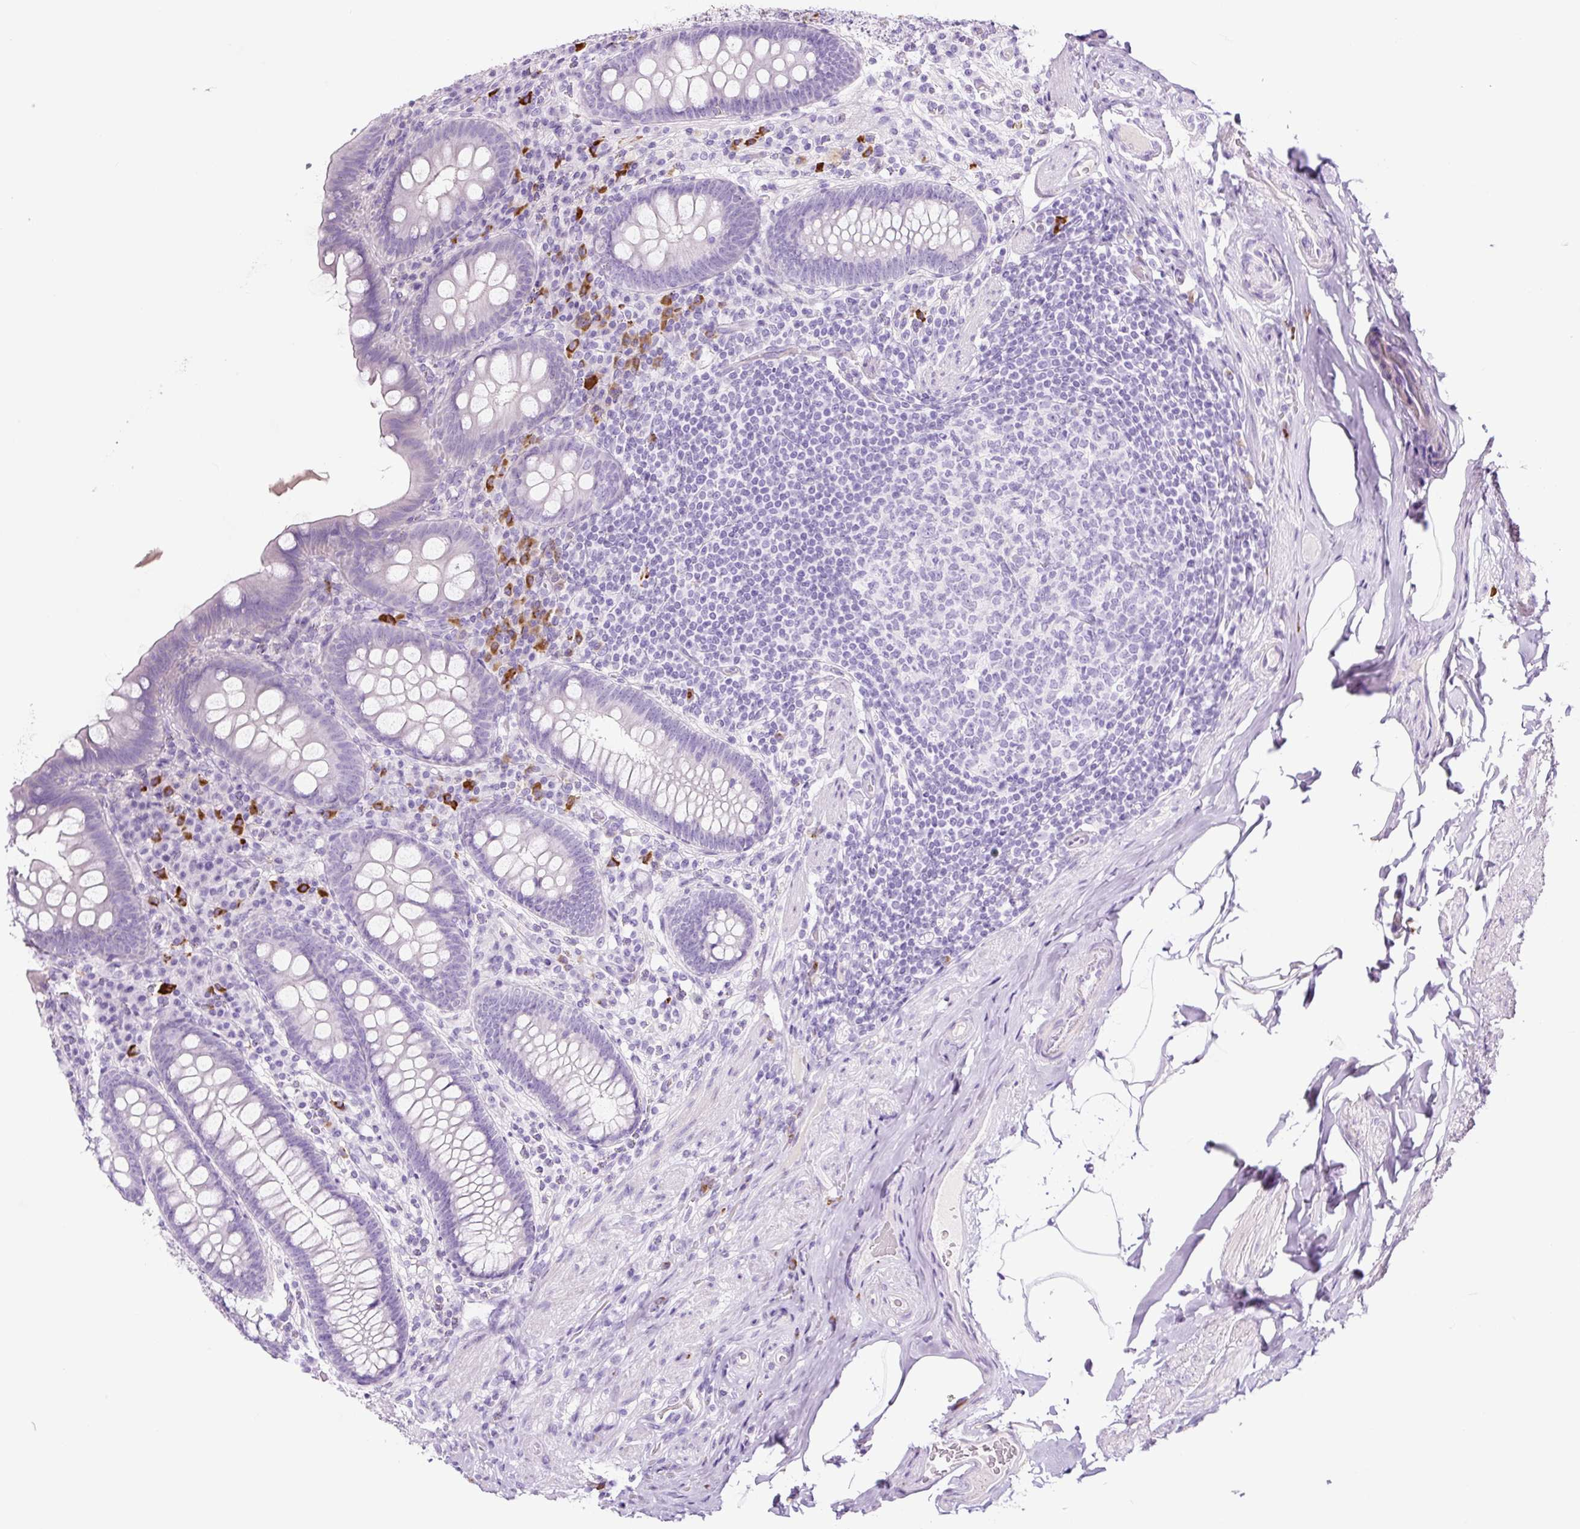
{"staining": {"intensity": "negative", "quantity": "none", "location": "none"}, "tissue": "appendix", "cell_type": "Glandular cells", "image_type": "normal", "snomed": [{"axis": "morphology", "description": "Normal tissue, NOS"}, {"axis": "topography", "description": "Appendix"}], "caption": "An image of appendix stained for a protein displays no brown staining in glandular cells. The staining was performed using DAB to visualize the protein expression in brown, while the nuclei were stained in blue with hematoxylin (Magnification: 20x).", "gene": "RNF212B", "patient": {"sex": "male", "age": 71}}